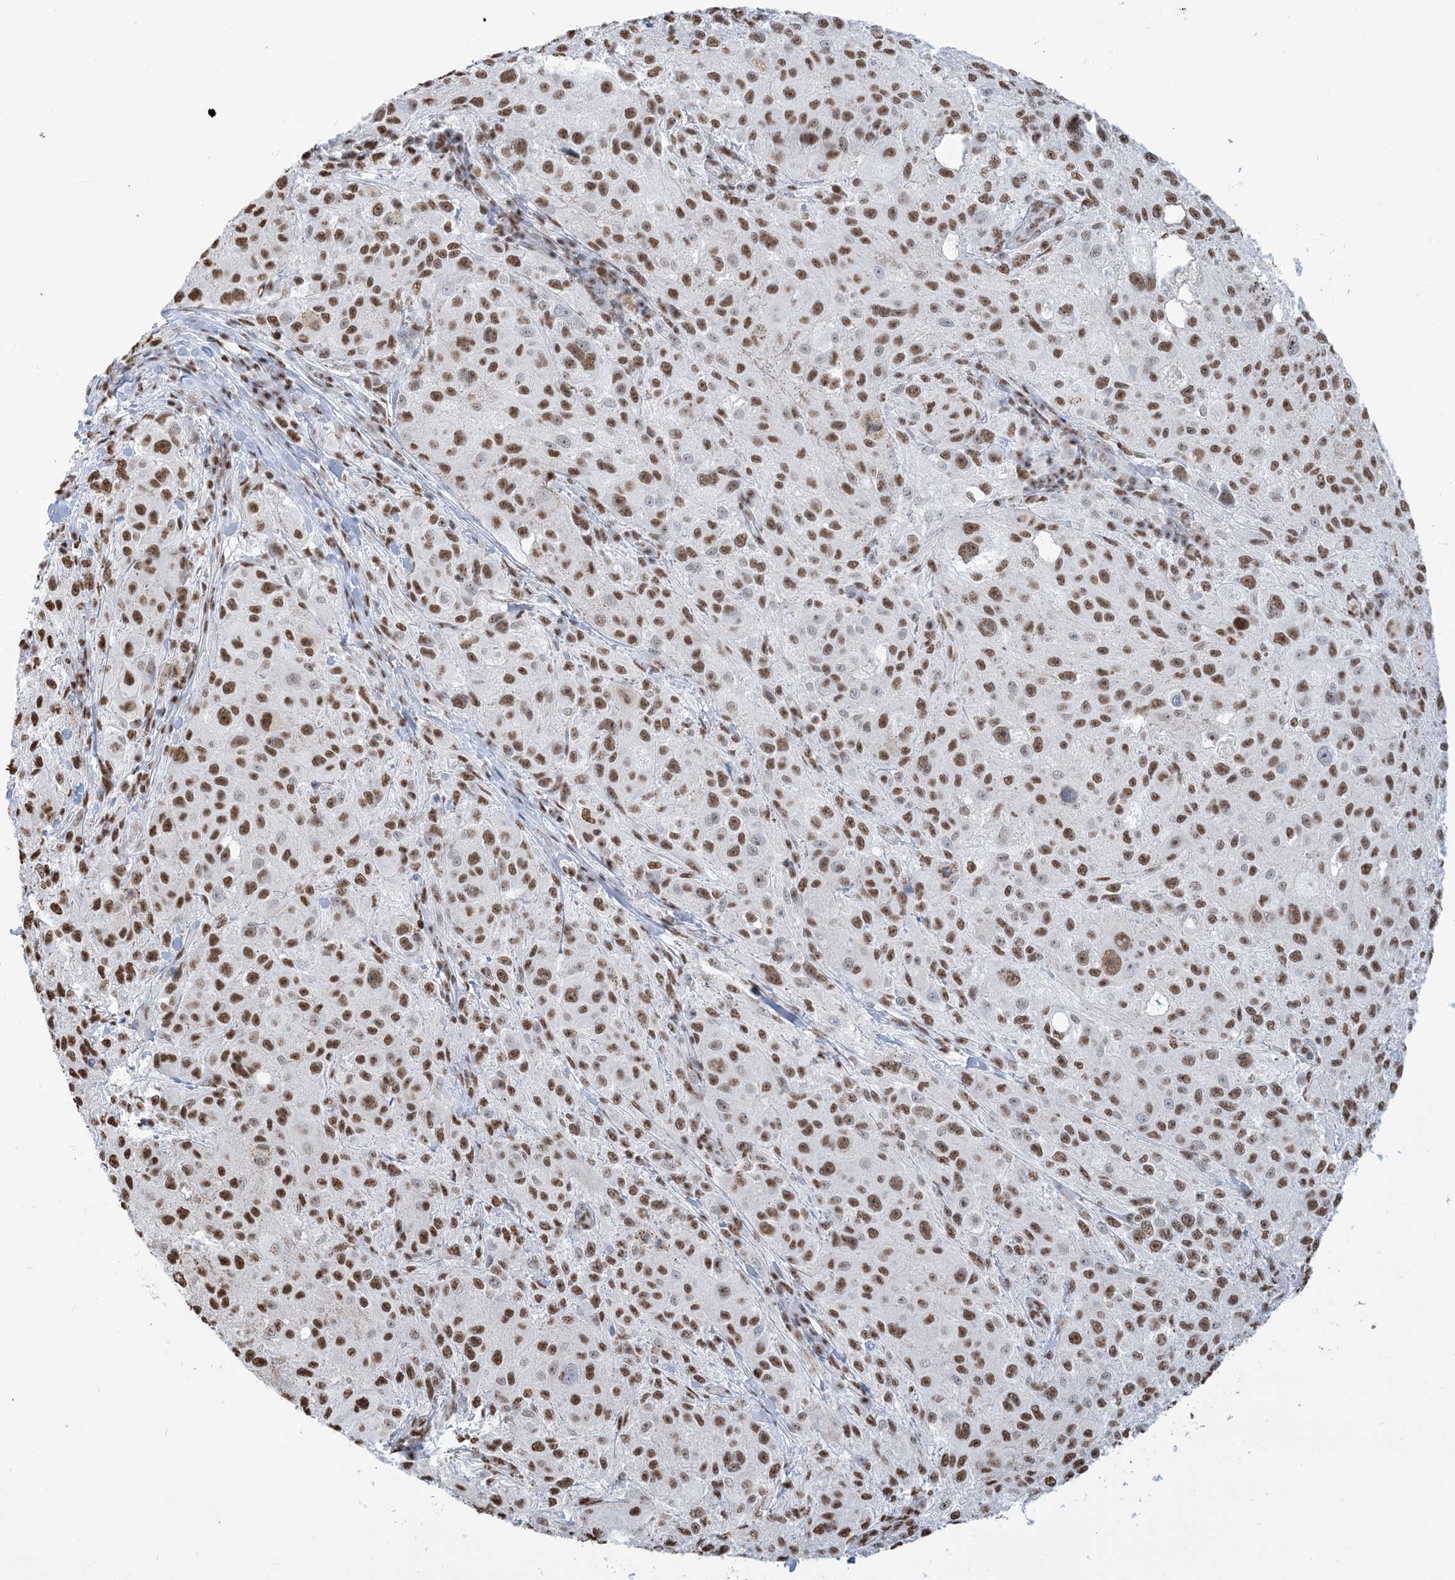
{"staining": {"intensity": "moderate", "quantity": ">75%", "location": "nuclear"}, "tissue": "melanoma", "cell_type": "Tumor cells", "image_type": "cancer", "snomed": [{"axis": "morphology", "description": "Necrosis, NOS"}, {"axis": "morphology", "description": "Malignant melanoma, NOS"}, {"axis": "topography", "description": "Skin"}], "caption": "IHC of human malignant melanoma displays medium levels of moderate nuclear positivity in about >75% of tumor cells. (DAB (3,3'-diaminobenzidine) IHC with brightfield microscopy, high magnification).", "gene": "ZNF792", "patient": {"sex": "female", "age": 87}}